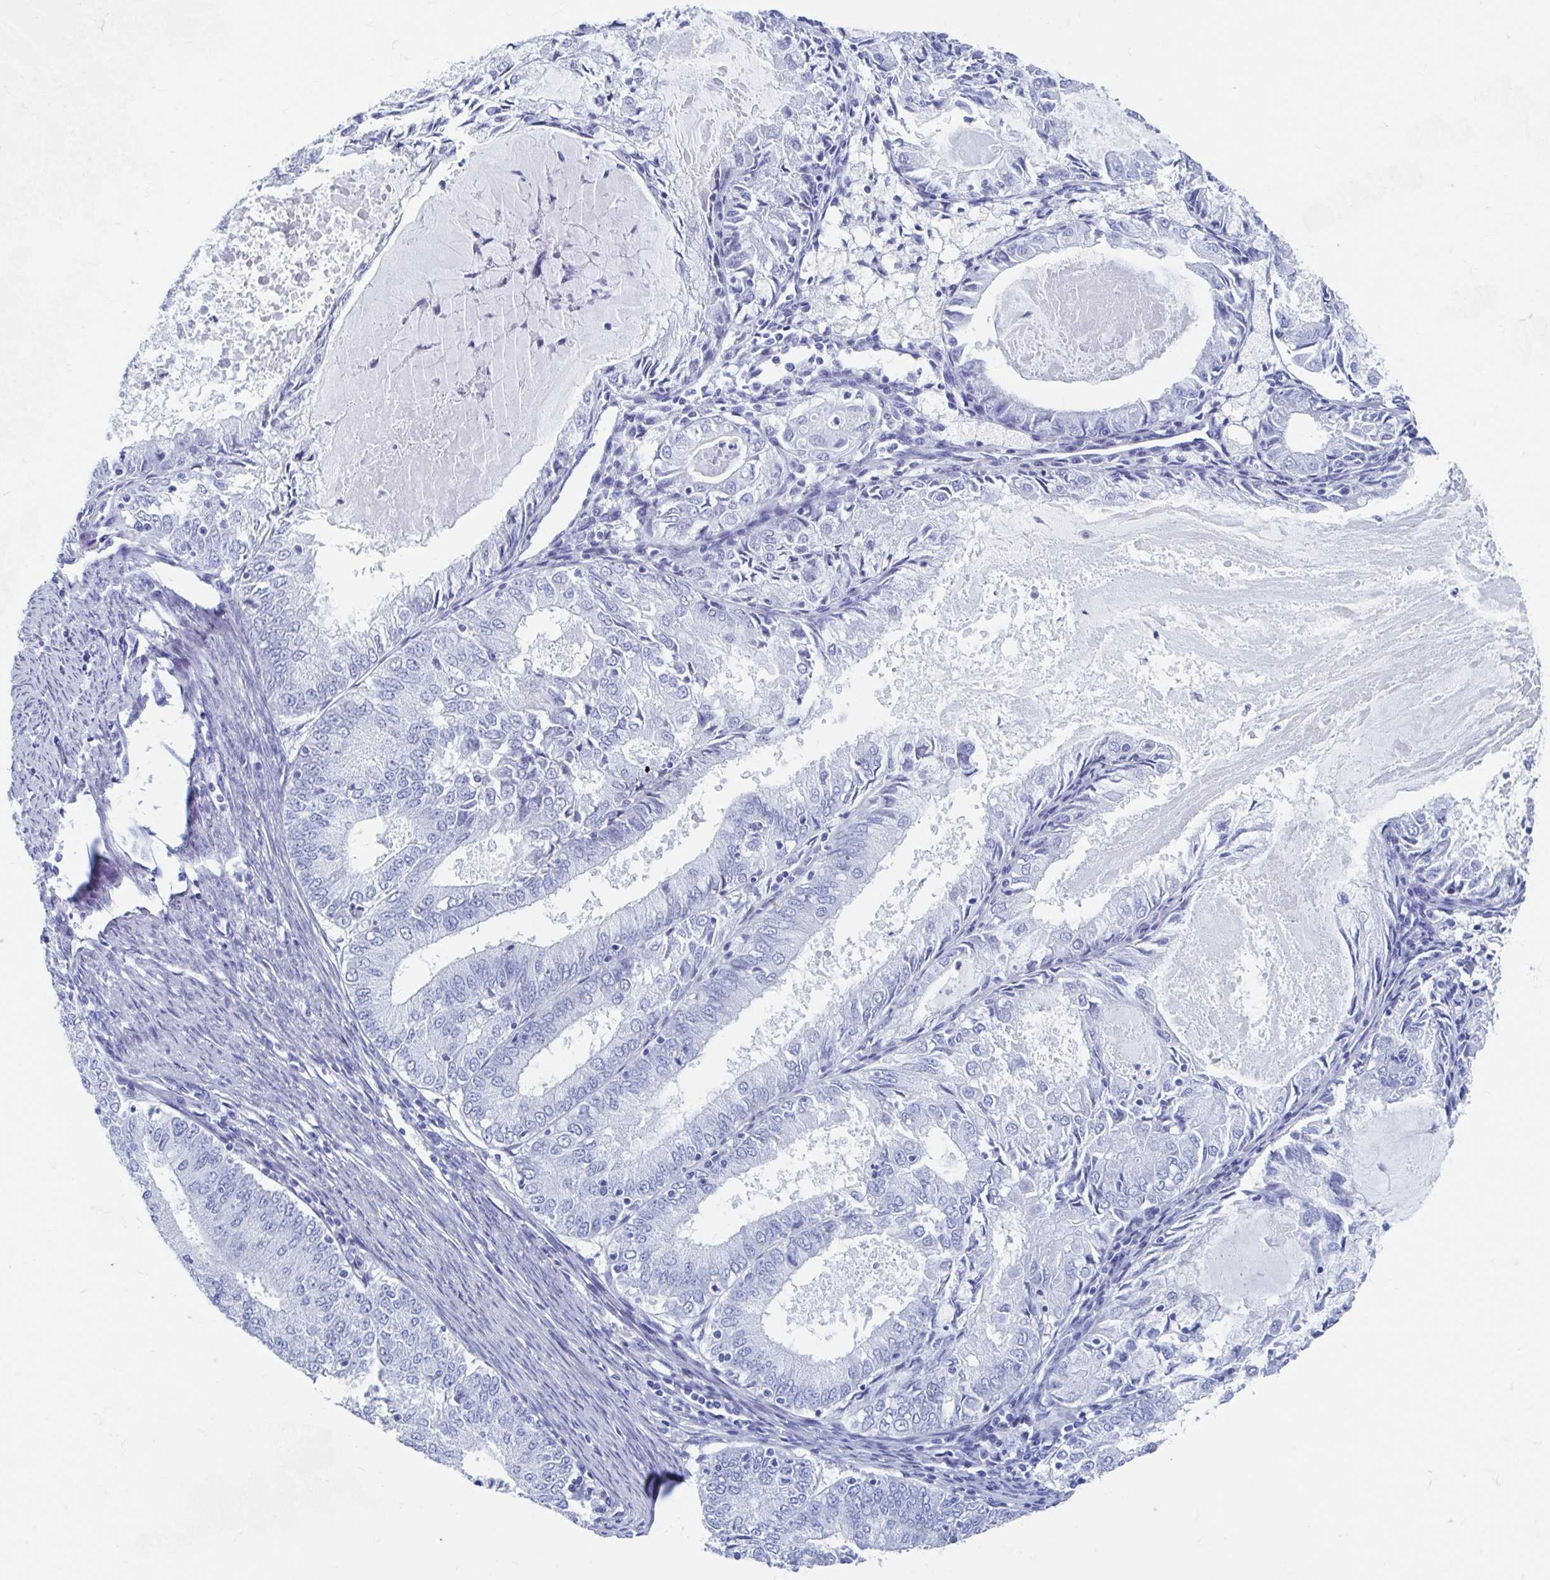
{"staining": {"intensity": "negative", "quantity": "none", "location": "none"}, "tissue": "endometrial cancer", "cell_type": "Tumor cells", "image_type": "cancer", "snomed": [{"axis": "morphology", "description": "Adenocarcinoma, NOS"}, {"axis": "topography", "description": "Endometrium"}], "caption": "Endometrial cancer (adenocarcinoma) stained for a protein using immunohistochemistry (IHC) exhibits no staining tumor cells.", "gene": "C10orf53", "patient": {"sex": "female", "age": 57}}